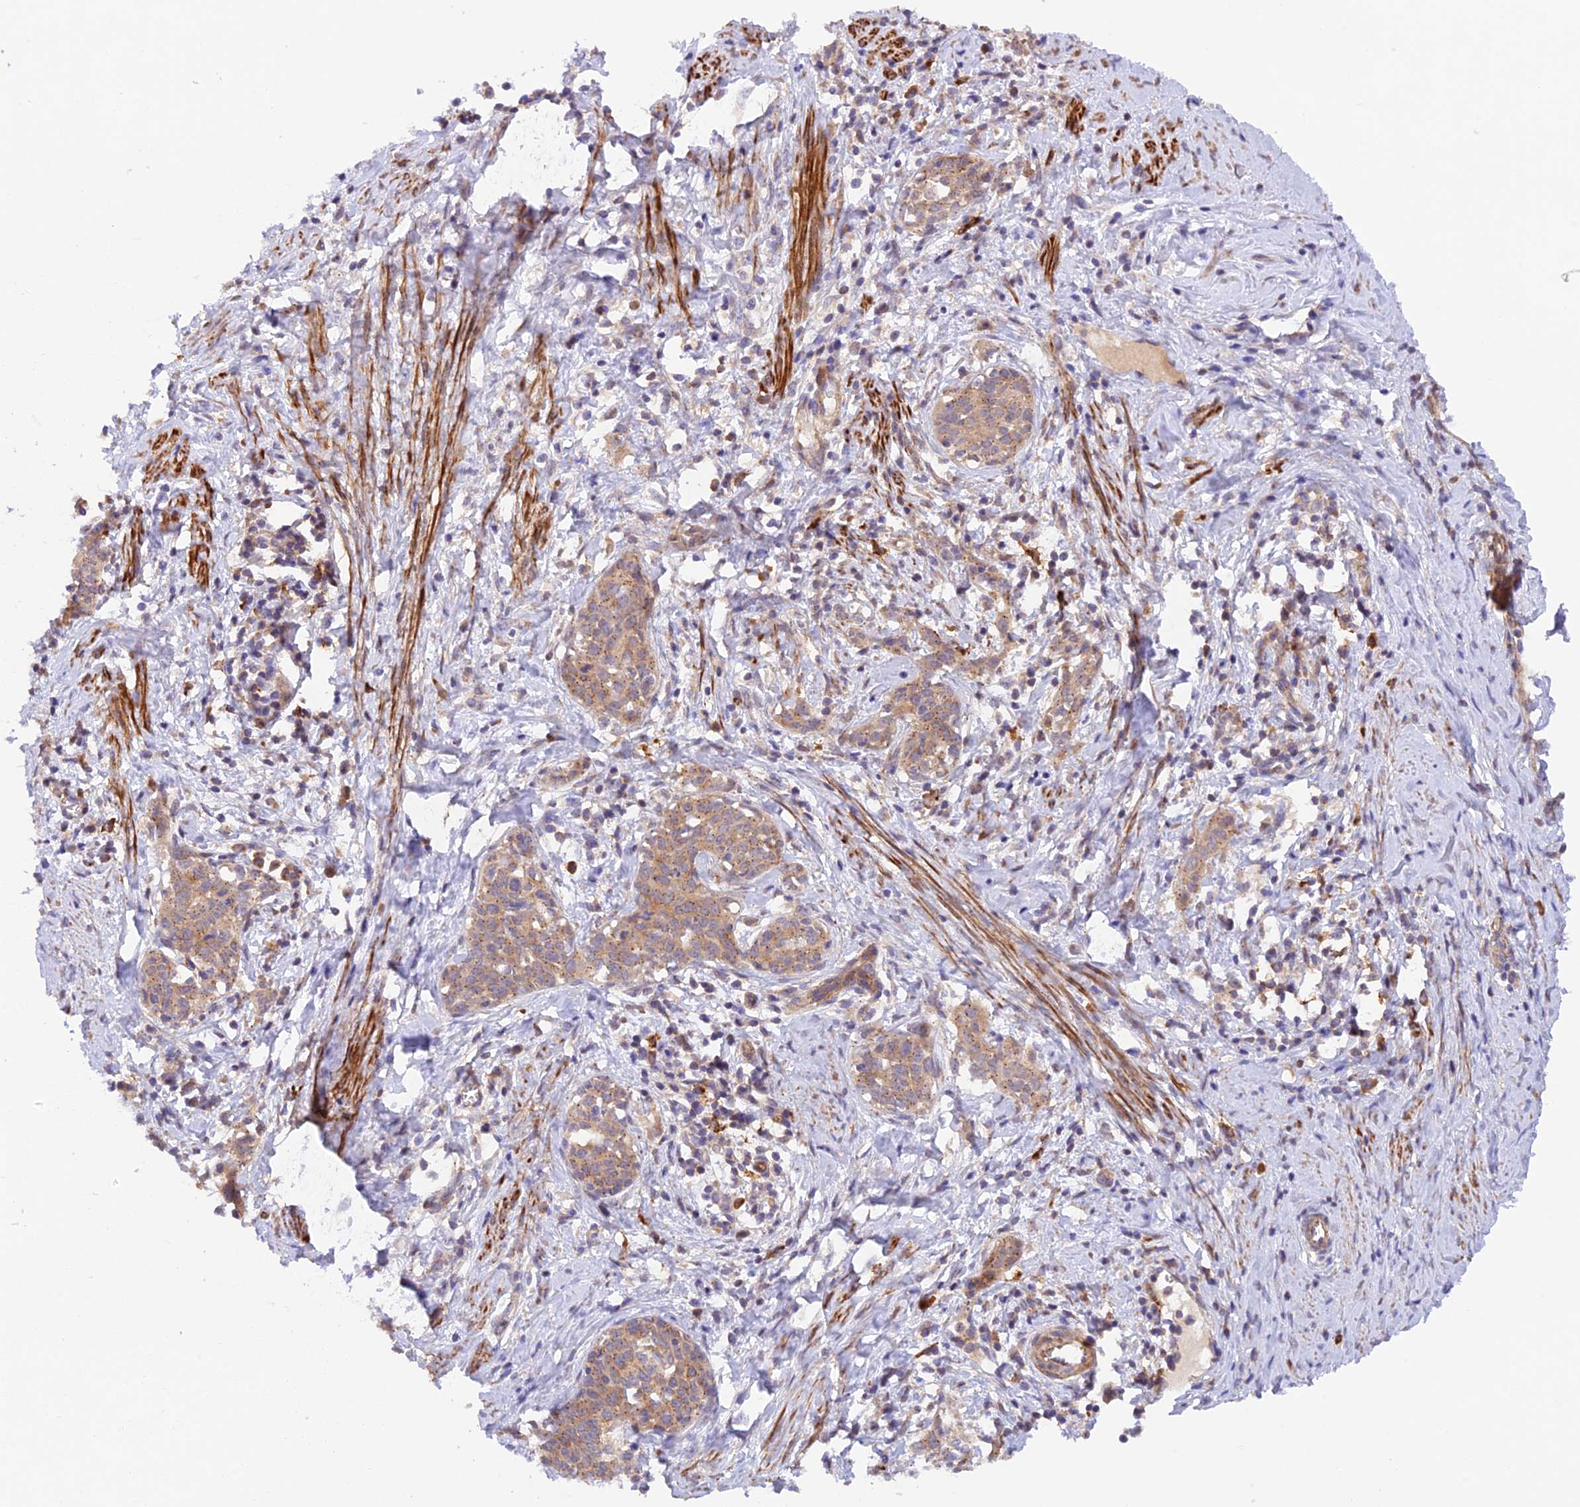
{"staining": {"intensity": "moderate", "quantity": "25%-75%", "location": "cytoplasmic/membranous"}, "tissue": "cervical cancer", "cell_type": "Tumor cells", "image_type": "cancer", "snomed": [{"axis": "morphology", "description": "Squamous cell carcinoma, NOS"}, {"axis": "topography", "description": "Cervix"}], "caption": "Protein analysis of cervical cancer tissue displays moderate cytoplasmic/membranous staining in about 25%-75% of tumor cells.", "gene": "WDFY4", "patient": {"sex": "female", "age": 52}}